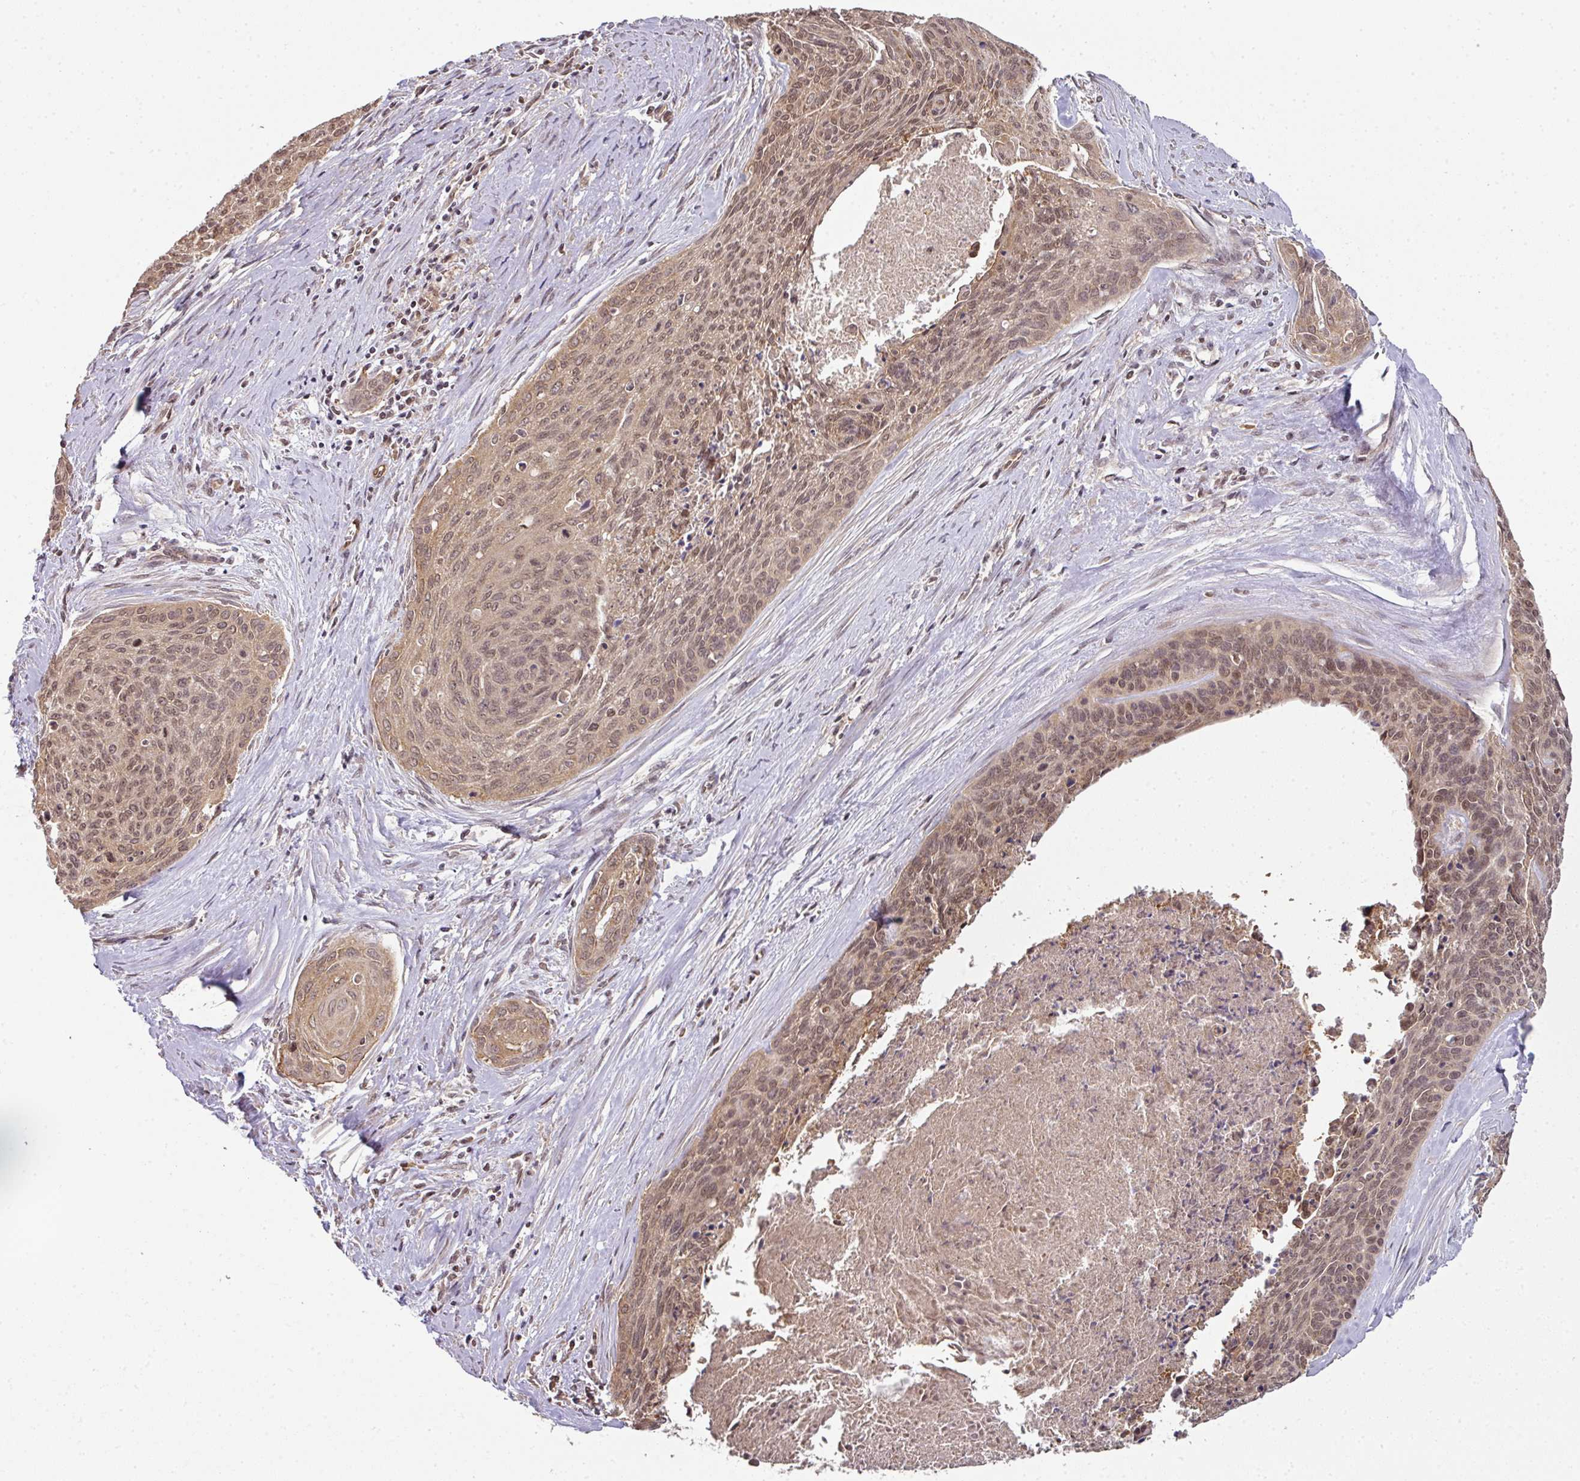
{"staining": {"intensity": "moderate", "quantity": ">75%", "location": "nuclear"}, "tissue": "cervical cancer", "cell_type": "Tumor cells", "image_type": "cancer", "snomed": [{"axis": "morphology", "description": "Squamous cell carcinoma, NOS"}, {"axis": "topography", "description": "Cervix"}], "caption": "DAB immunohistochemical staining of cervical squamous cell carcinoma displays moderate nuclear protein expression in about >75% of tumor cells. (IHC, brightfield microscopy, high magnification).", "gene": "ANKRD18A", "patient": {"sex": "female", "age": 55}}